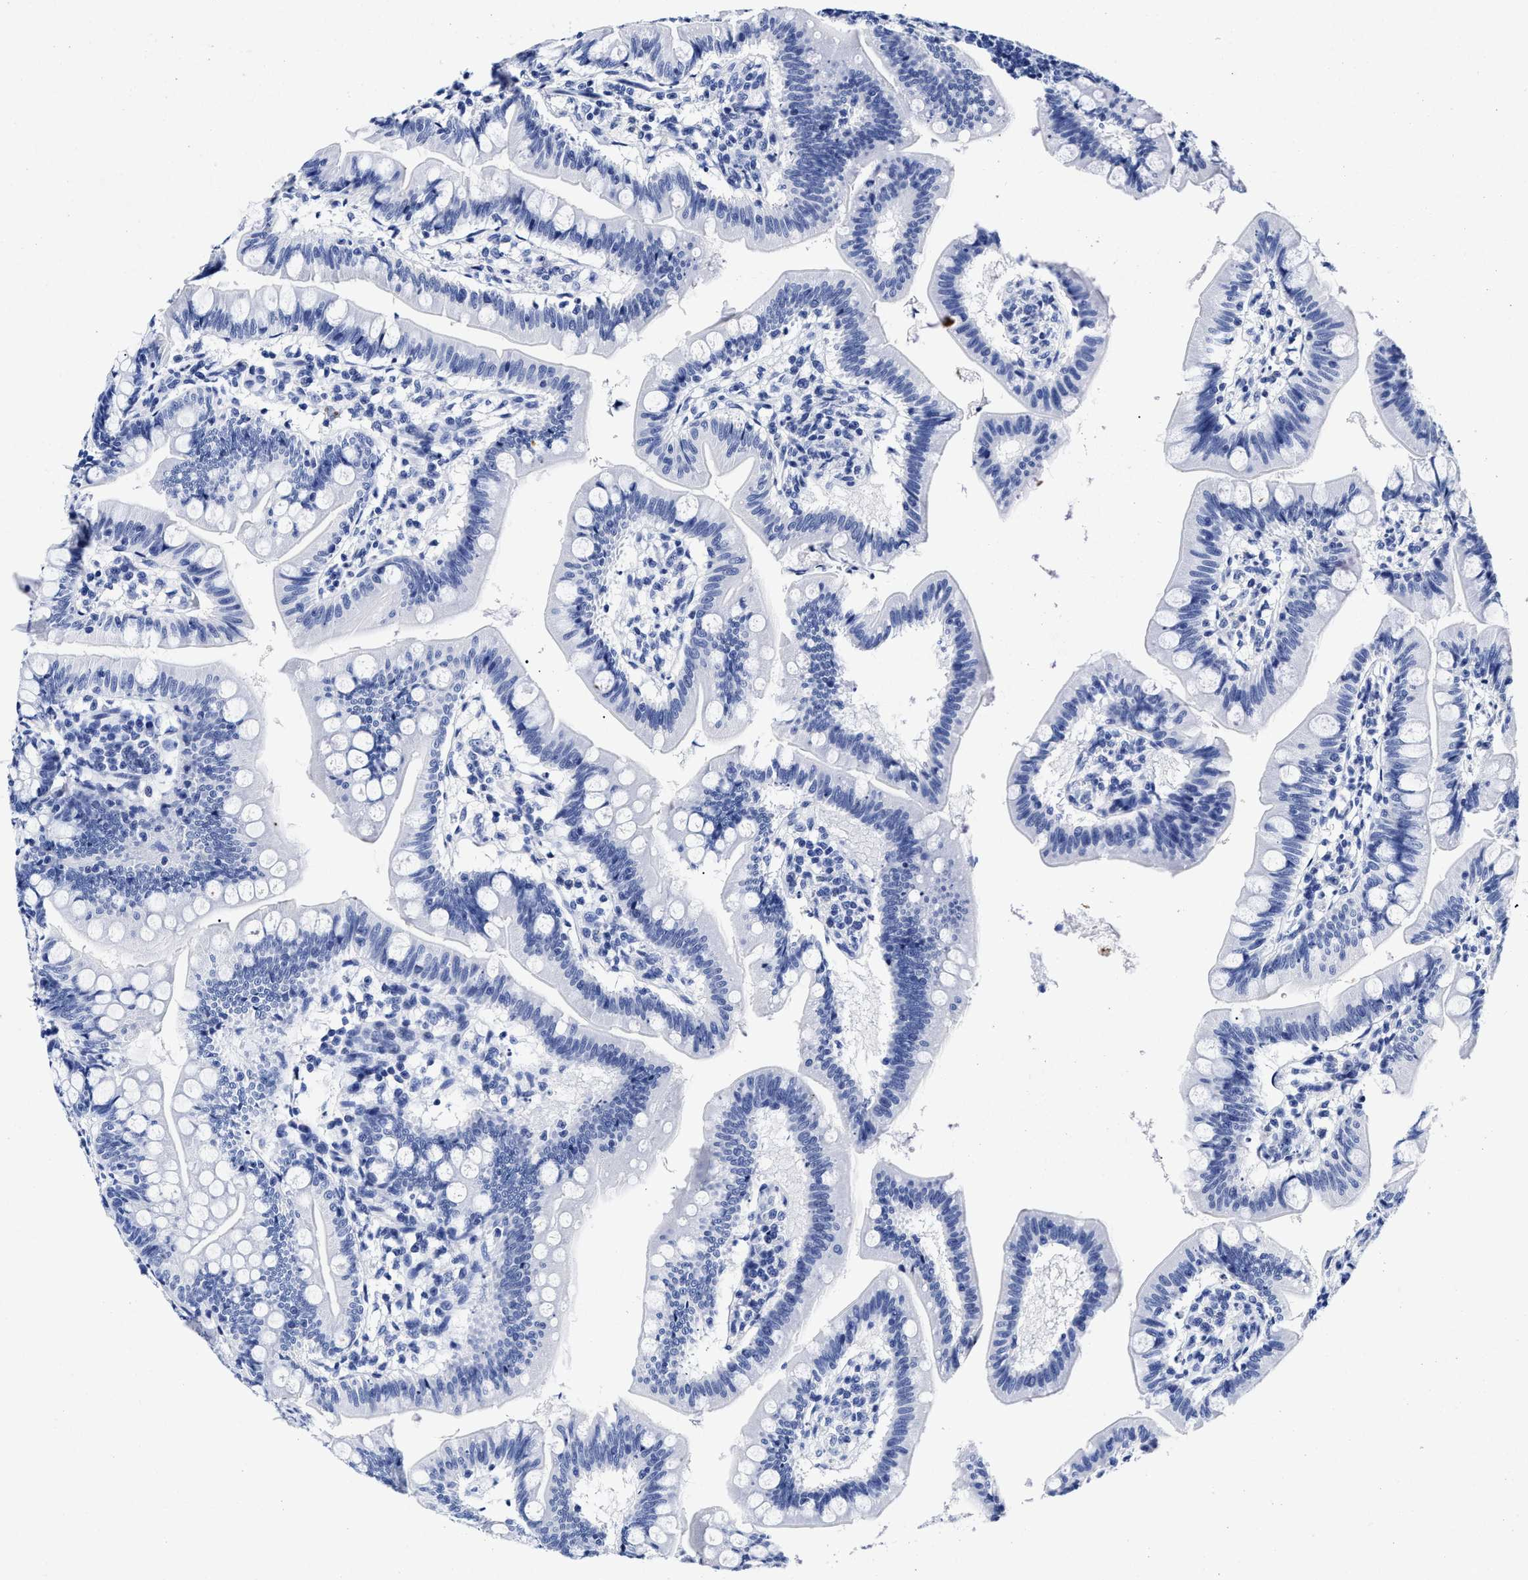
{"staining": {"intensity": "negative", "quantity": "none", "location": "none"}, "tissue": "small intestine", "cell_type": "Glandular cells", "image_type": "normal", "snomed": [{"axis": "morphology", "description": "Normal tissue, NOS"}, {"axis": "topography", "description": "Small intestine"}], "caption": "Protein analysis of unremarkable small intestine exhibits no significant positivity in glandular cells.", "gene": "LRRC8E", "patient": {"sex": "male", "age": 7}}